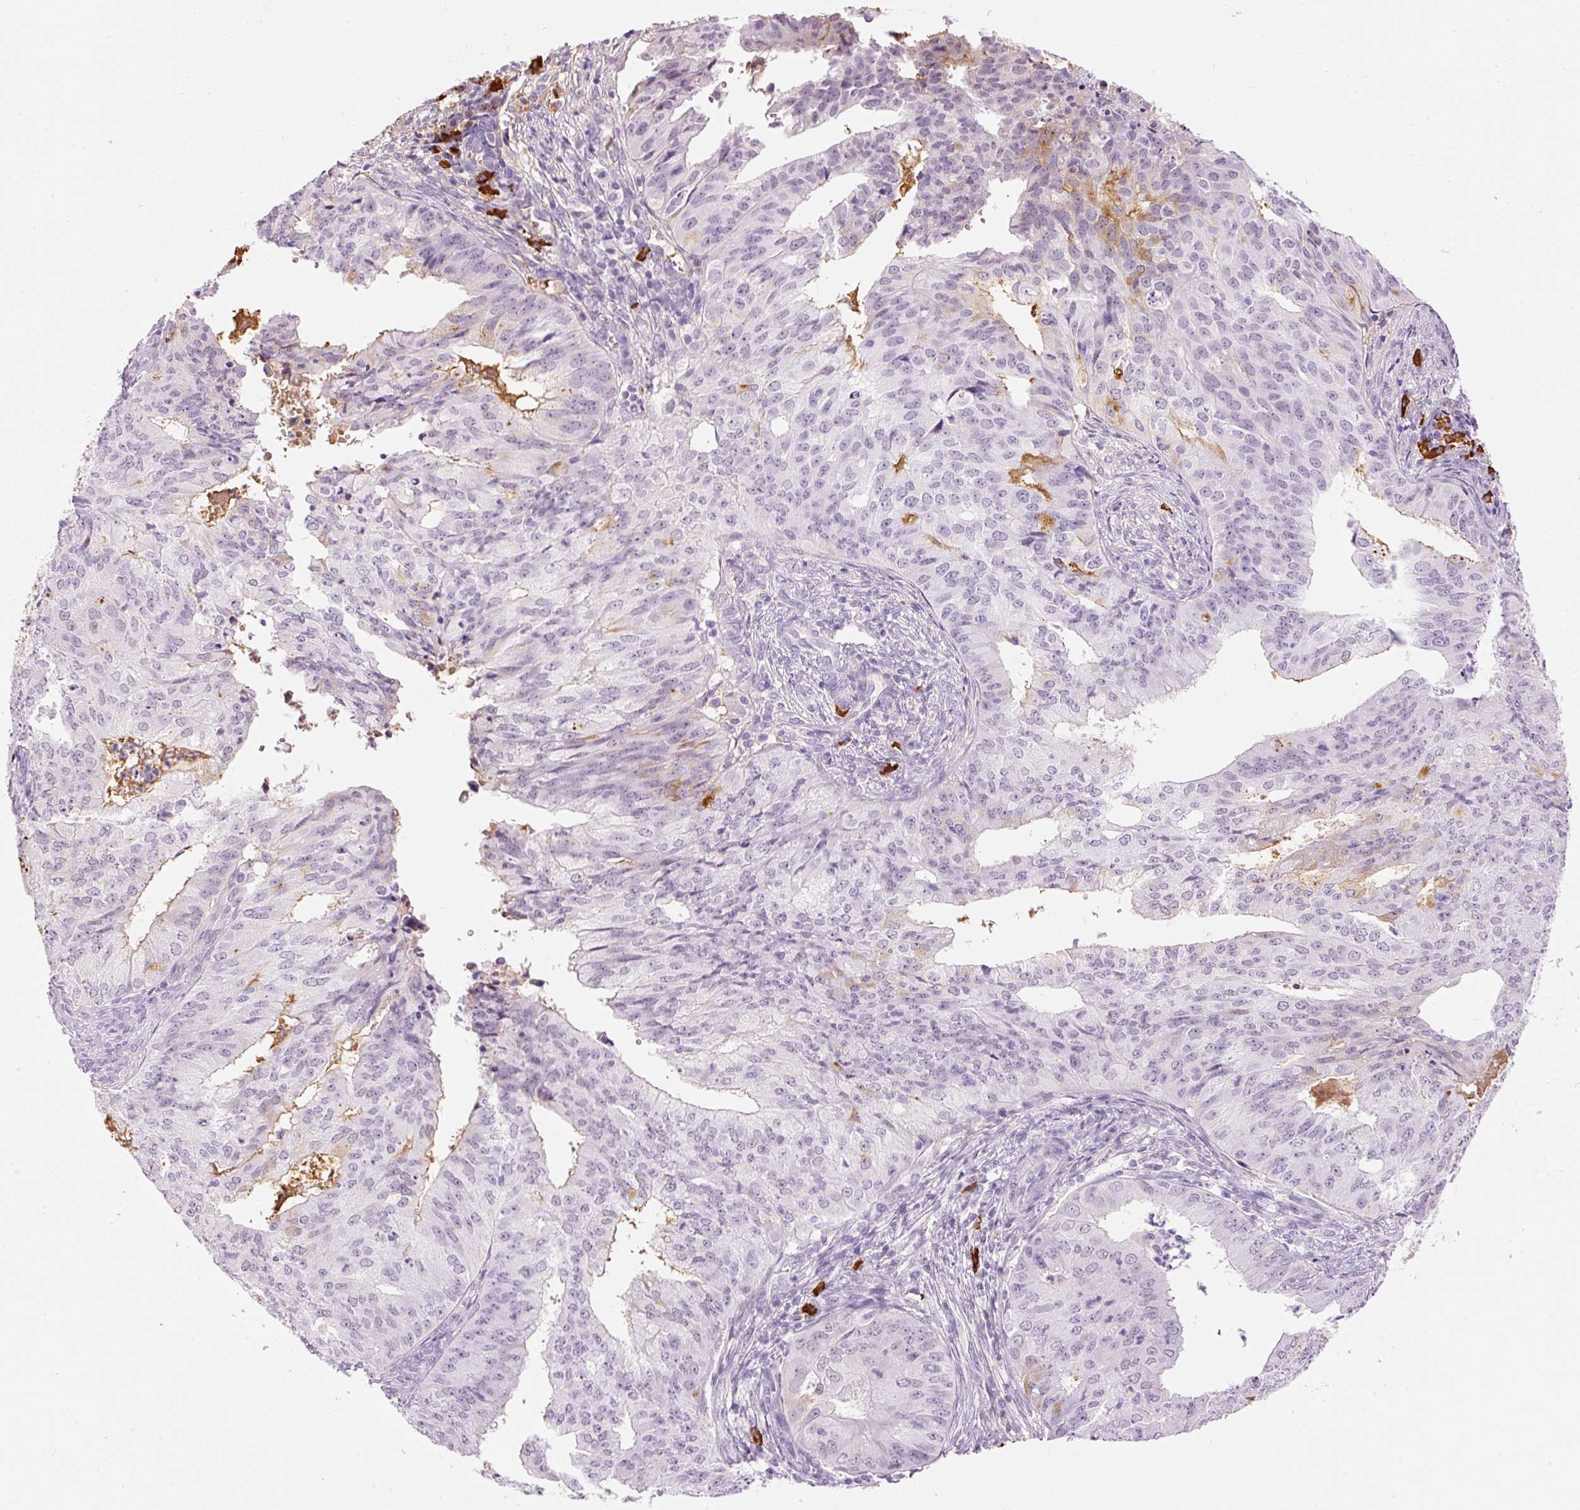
{"staining": {"intensity": "negative", "quantity": "none", "location": "none"}, "tissue": "endometrial cancer", "cell_type": "Tumor cells", "image_type": "cancer", "snomed": [{"axis": "morphology", "description": "Adenocarcinoma, NOS"}, {"axis": "topography", "description": "Endometrium"}], "caption": "DAB immunohistochemical staining of adenocarcinoma (endometrial) displays no significant expression in tumor cells.", "gene": "PRPF38B", "patient": {"sex": "female", "age": 50}}